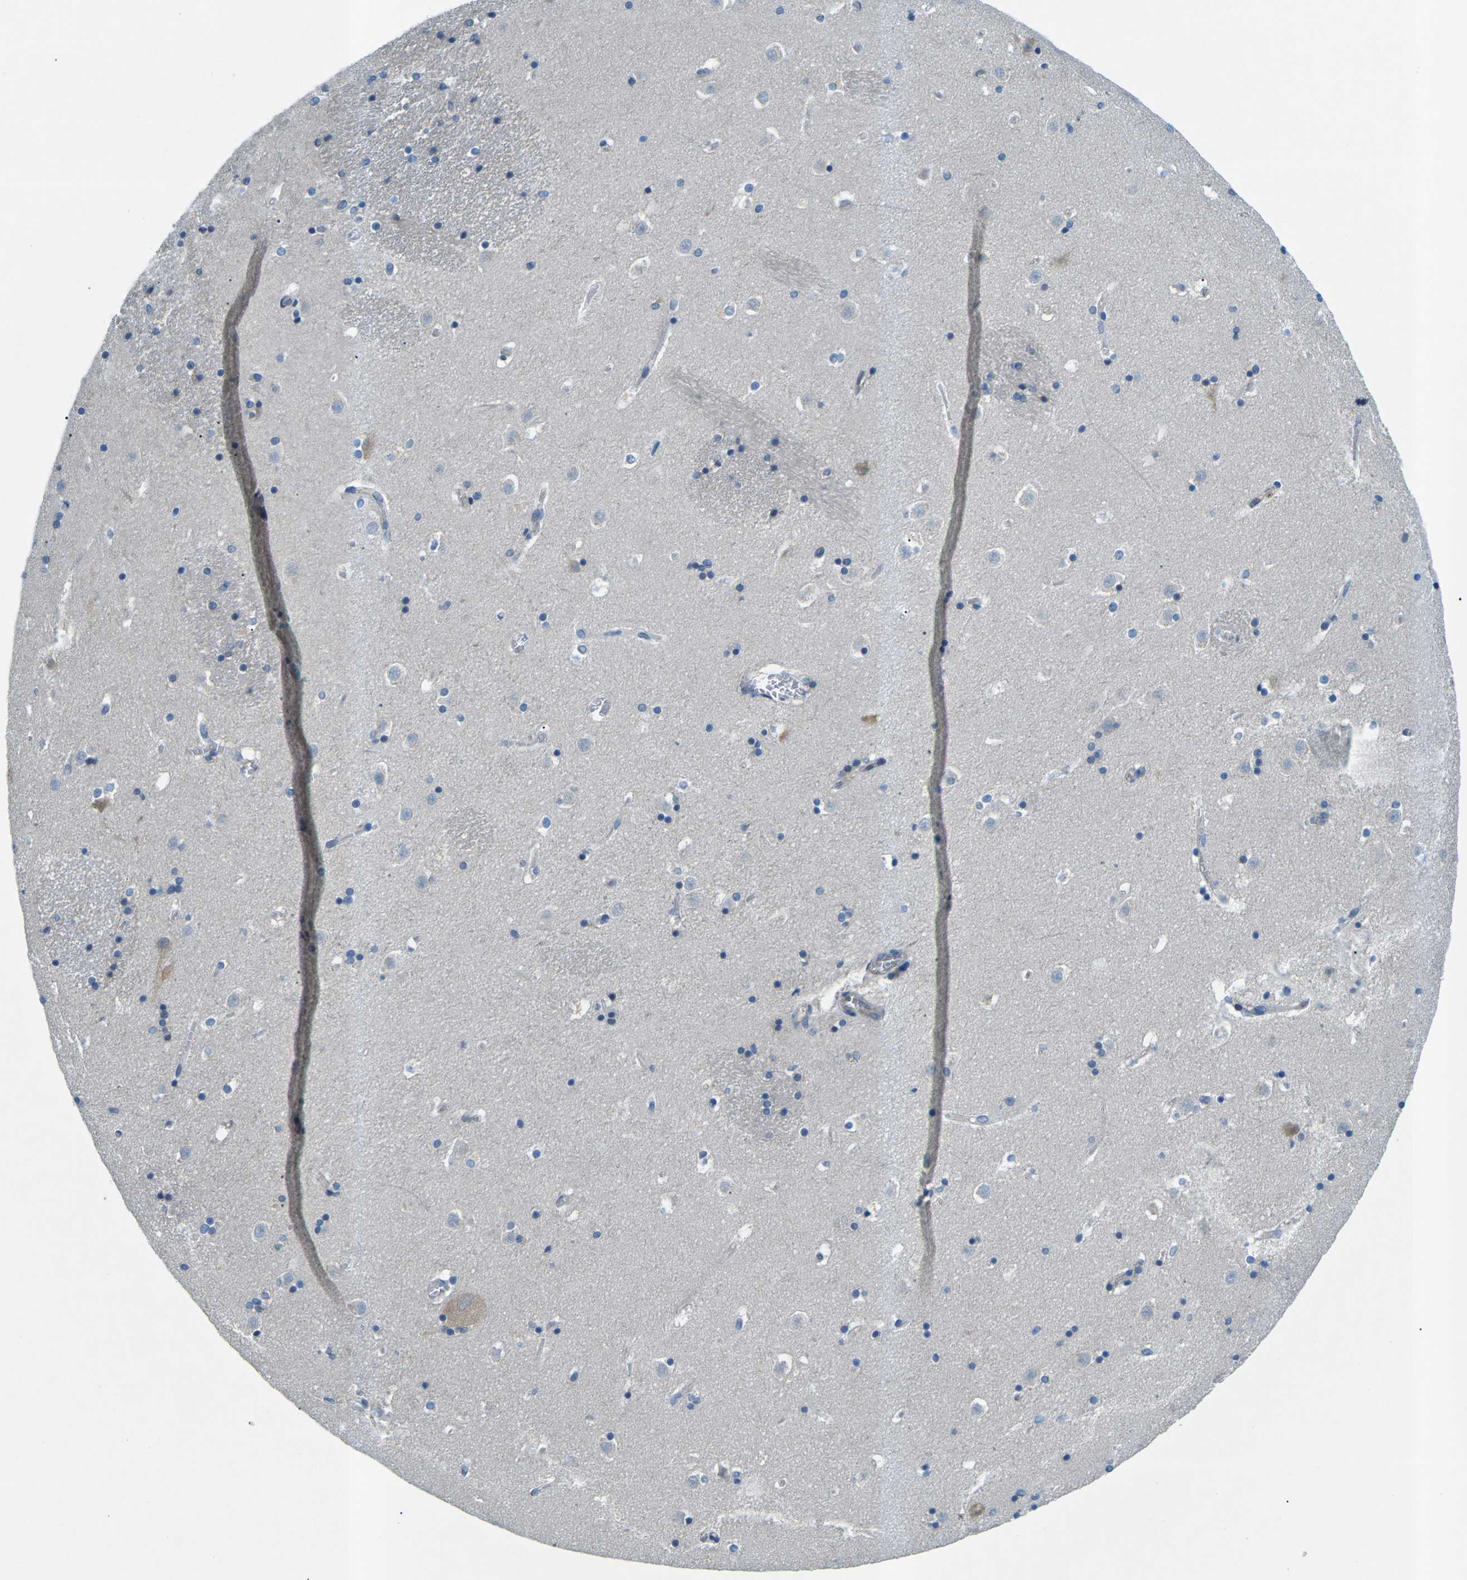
{"staining": {"intensity": "negative", "quantity": "none", "location": "none"}, "tissue": "caudate", "cell_type": "Glial cells", "image_type": "normal", "snomed": [{"axis": "morphology", "description": "Normal tissue, NOS"}, {"axis": "topography", "description": "Lateral ventricle wall"}], "caption": "Immunohistochemistry histopathology image of normal caudate stained for a protein (brown), which shows no staining in glial cells.", "gene": "CTNND1", "patient": {"sex": "male", "age": 45}}